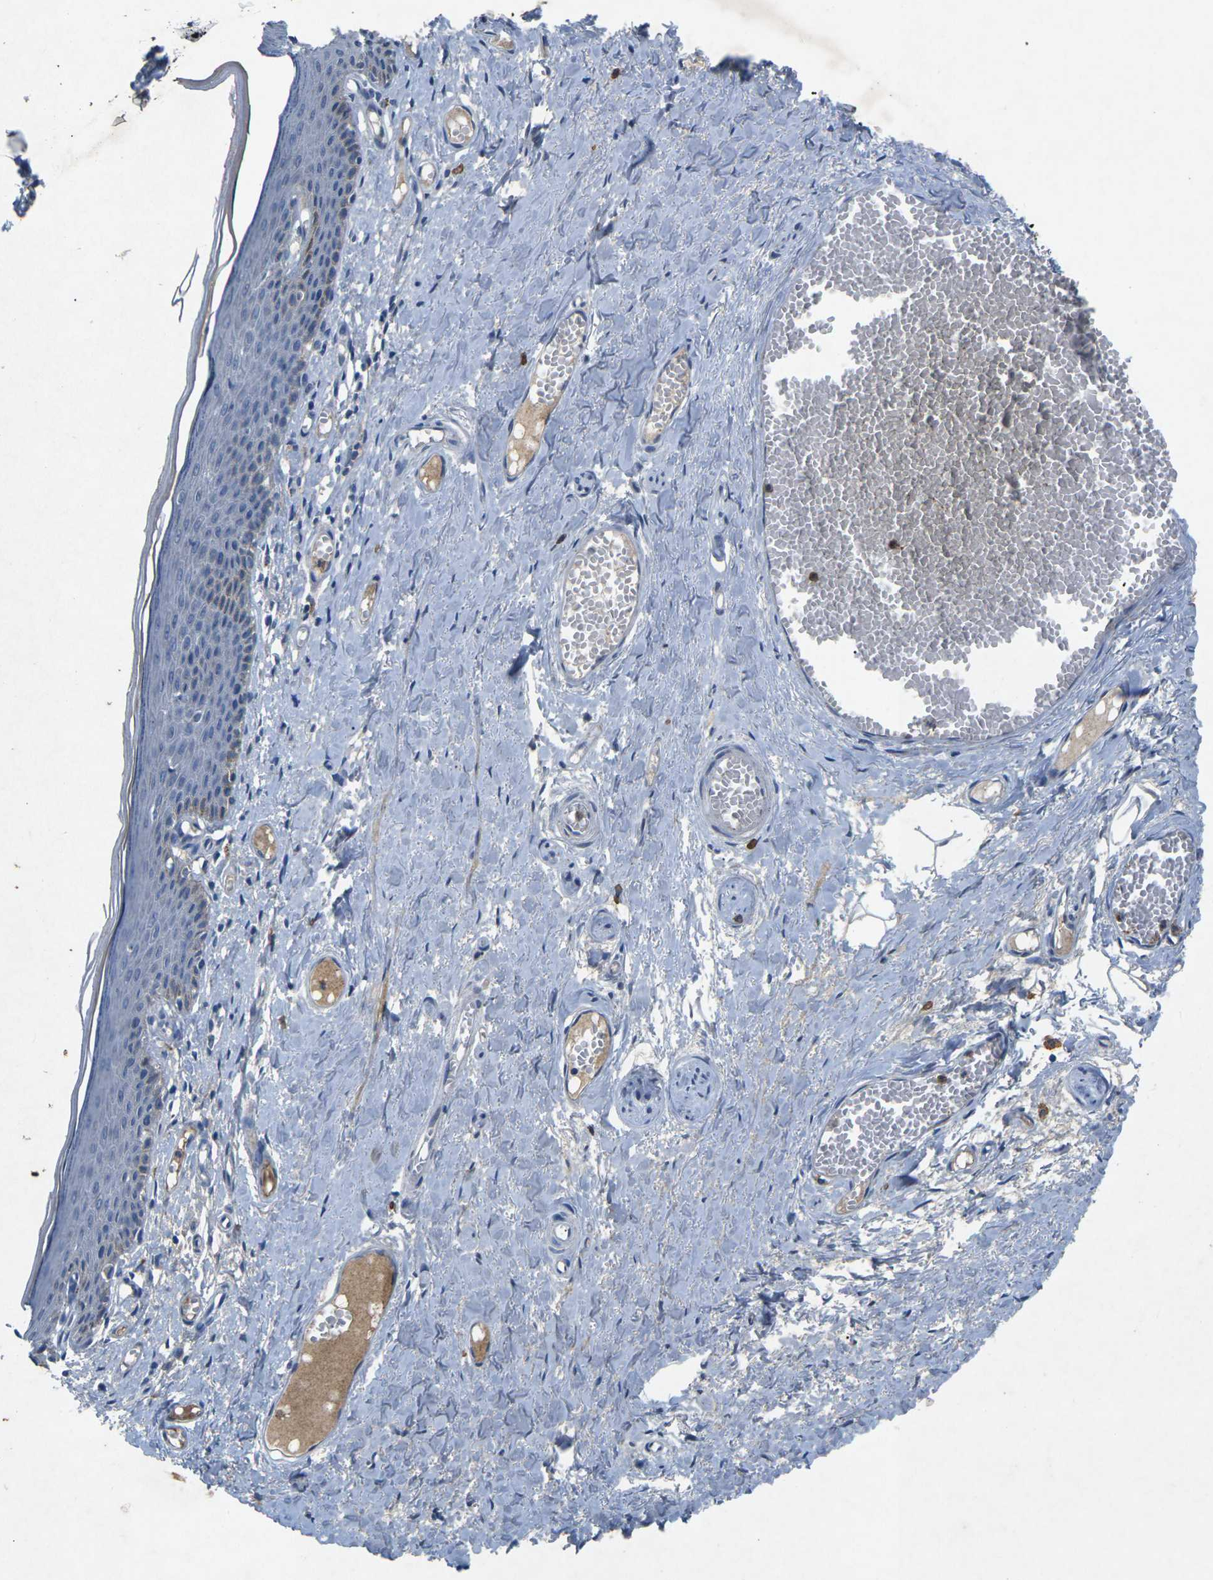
{"staining": {"intensity": "weak", "quantity": "<25%", "location": "cytoplasmic/membranous"}, "tissue": "skin", "cell_type": "Epidermal cells", "image_type": "normal", "snomed": [{"axis": "morphology", "description": "Normal tissue, NOS"}, {"axis": "topography", "description": "Adipose tissue"}, {"axis": "topography", "description": "Vascular tissue"}, {"axis": "topography", "description": "Anal"}, {"axis": "topography", "description": "Peripheral nerve tissue"}], "caption": "The photomicrograph reveals no staining of epidermal cells in unremarkable skin.", "gene": "PLG", "patient": {"sex": "female", "age": 54}}